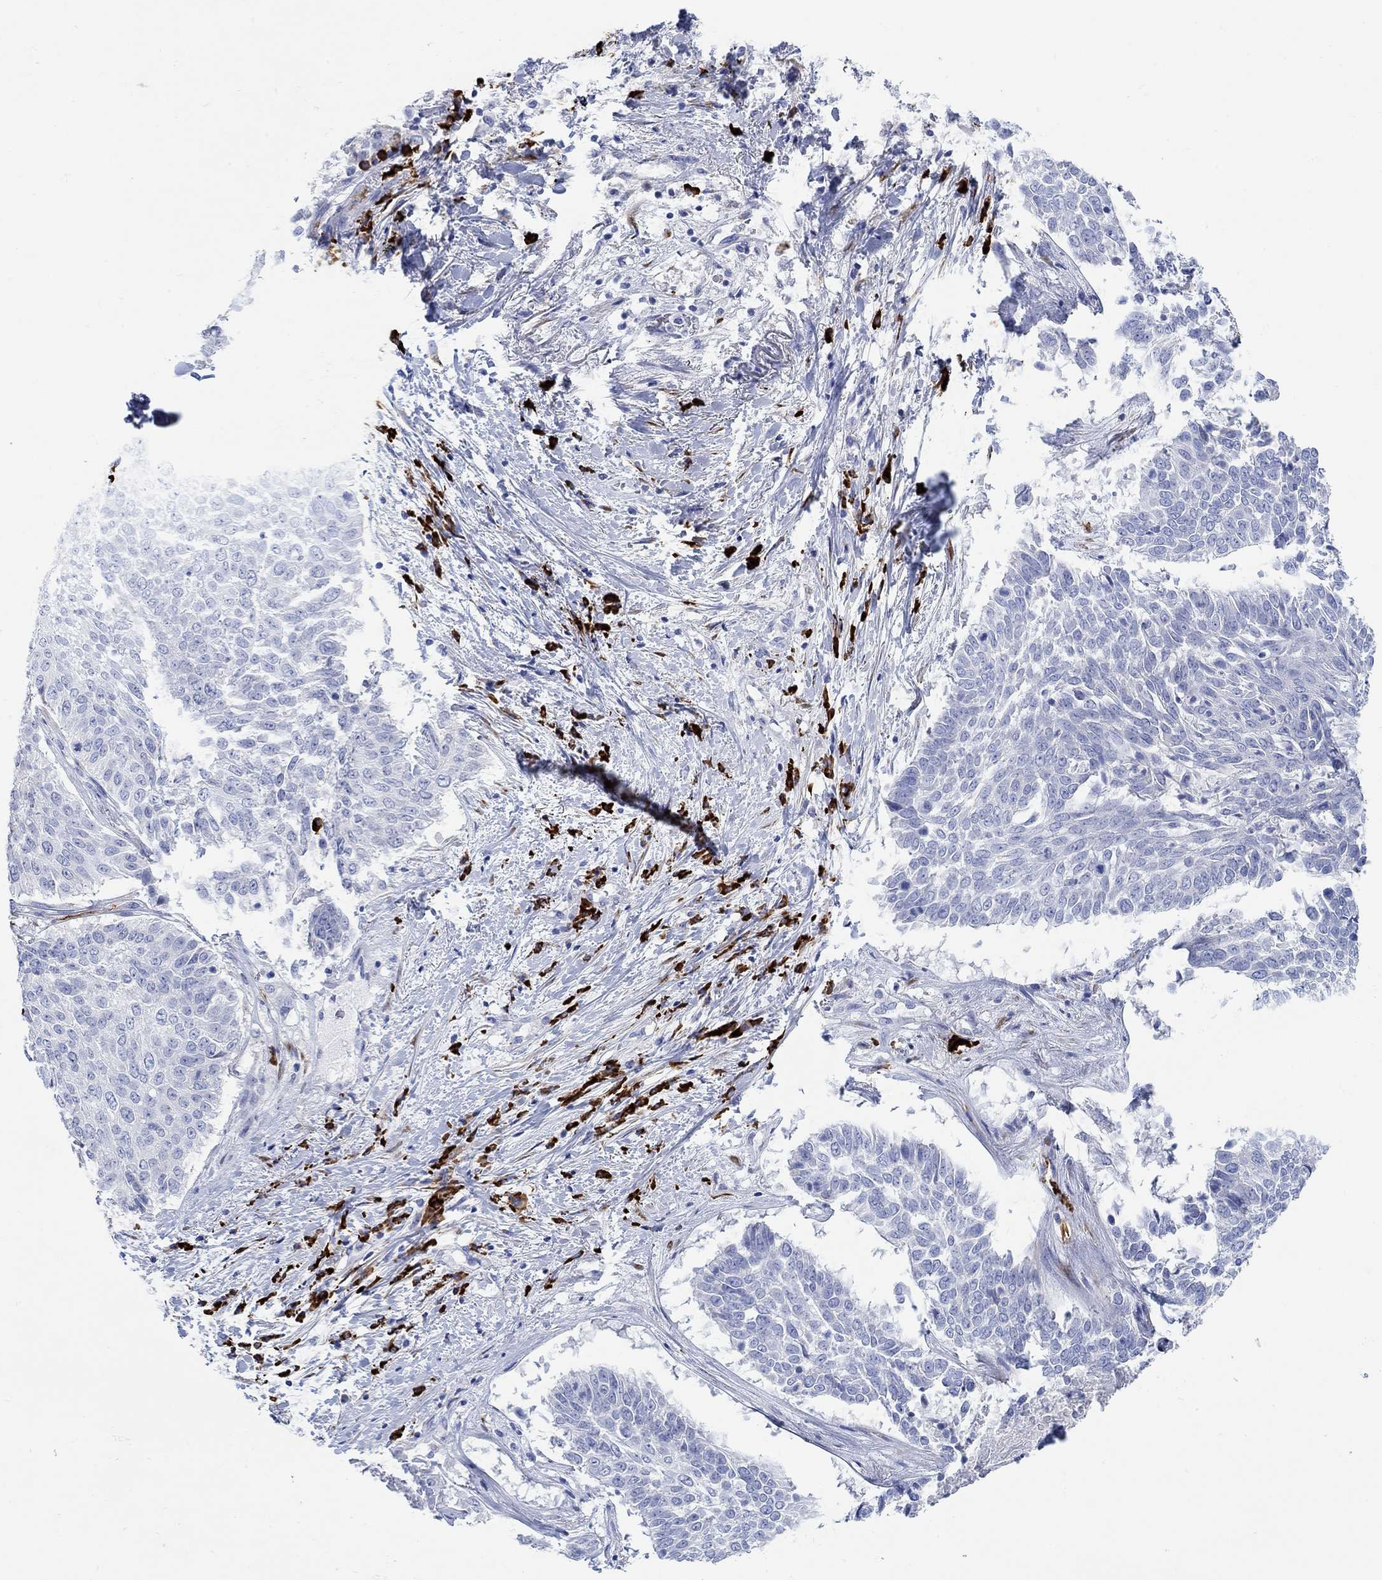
{"staining": {"intensity": "negative", "quantity": "none", "location": "none"}, "tissue": "lung cancer", "cell_type": "Tumor cells", "image_type": "cancer", "snomed": [{"axis": "morphology", "description": "Squamous cell carcinoma, NOS"}, {"axis": "topography", "description": "Lung"}], "caption": "Tumor cells show no significant staining in lung cancer.", "gene": "P2RY6", "patient": {"sex": "male", "age": 64}}